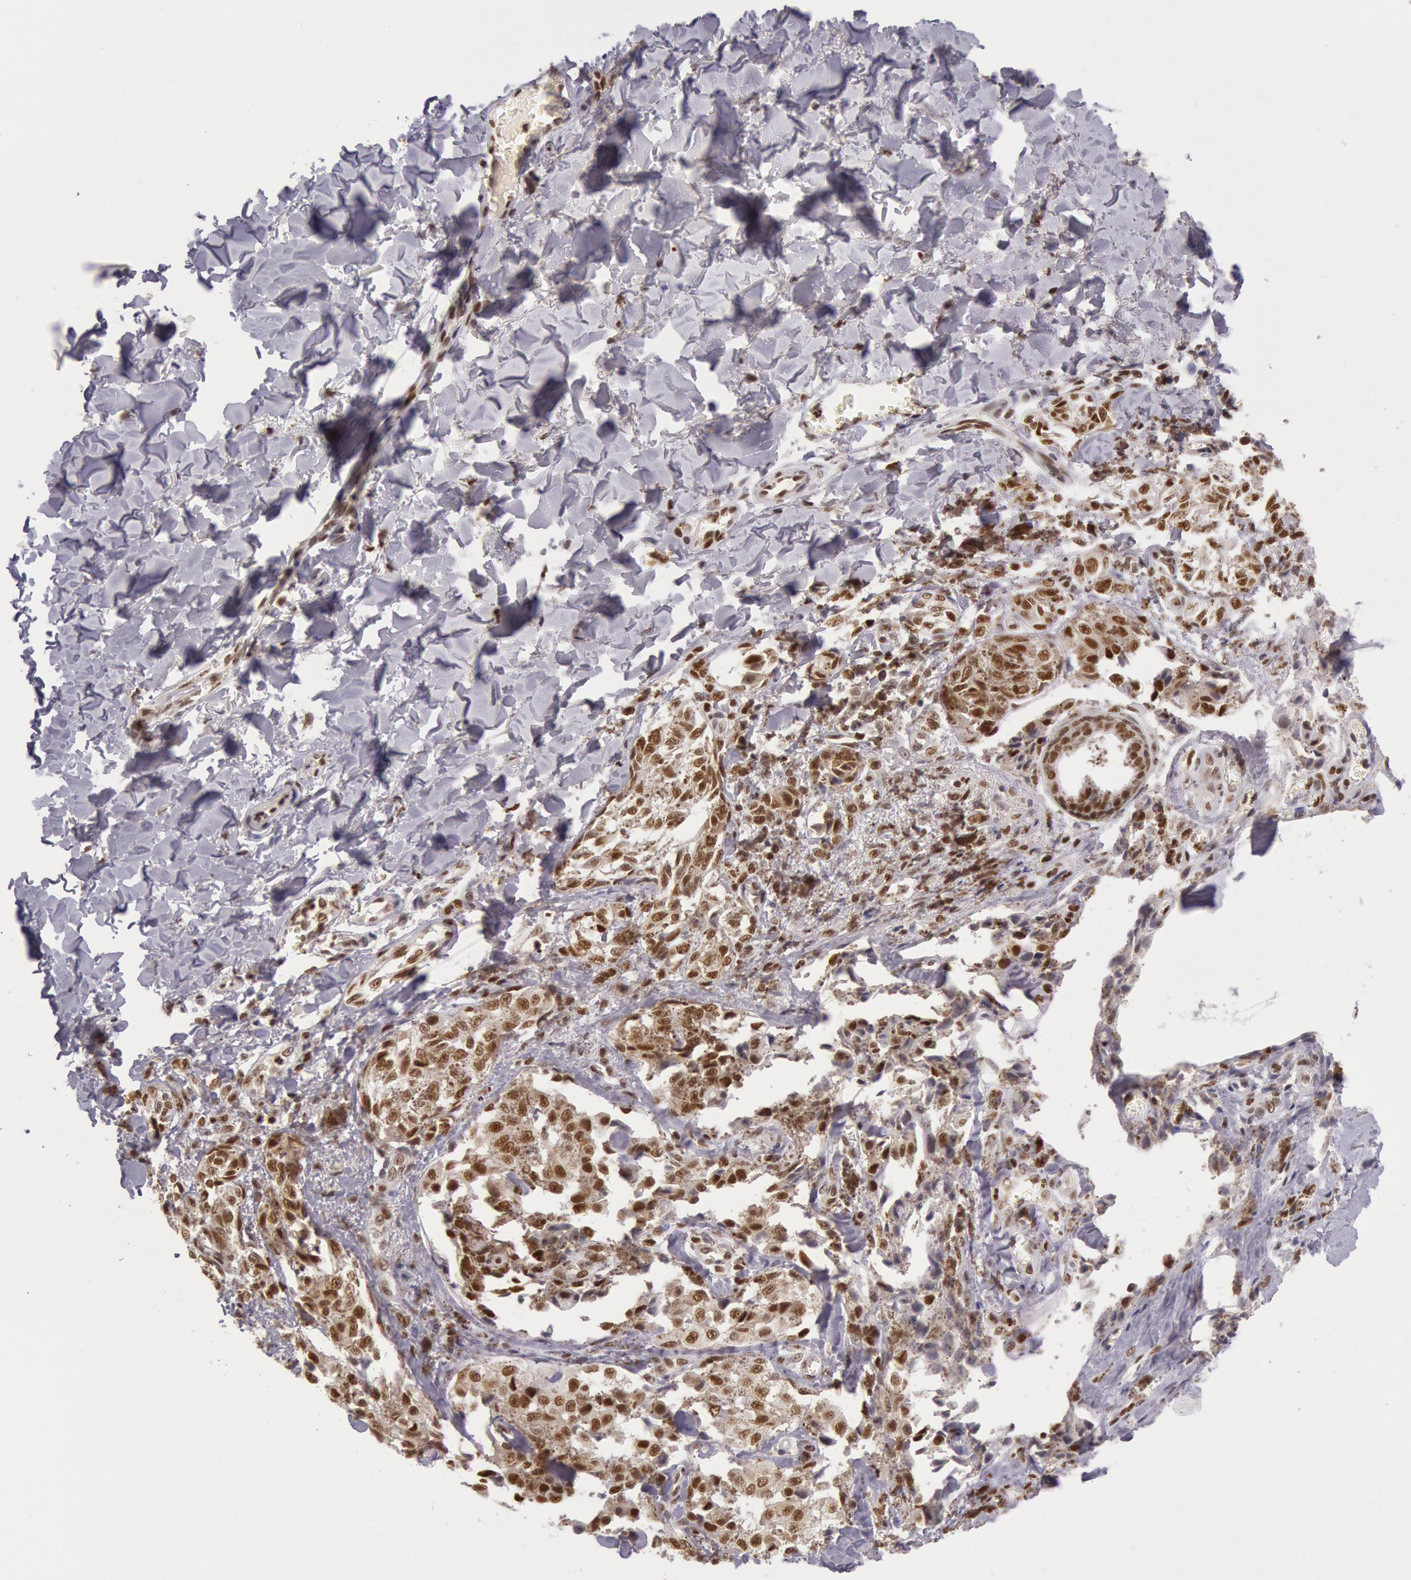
{"staining": {"intensity": "strong", "quantity": ">75%", "location": "nuclear"}, "tissue": "melanoma", "cell_type": "Tumor cells", "image_type": "cancer", "snomed": [{"axis": "morphology", "description": "Malignant melanoma, NOS"}, {"axis": "topography", "description": "Skin"}], "caption": "This is an image of IHC staining of melanoma, which shows strong expression in the nuclear of tumor cells.", "gene": "ESS2", "patient": {"sex": "female", "age": 82}}